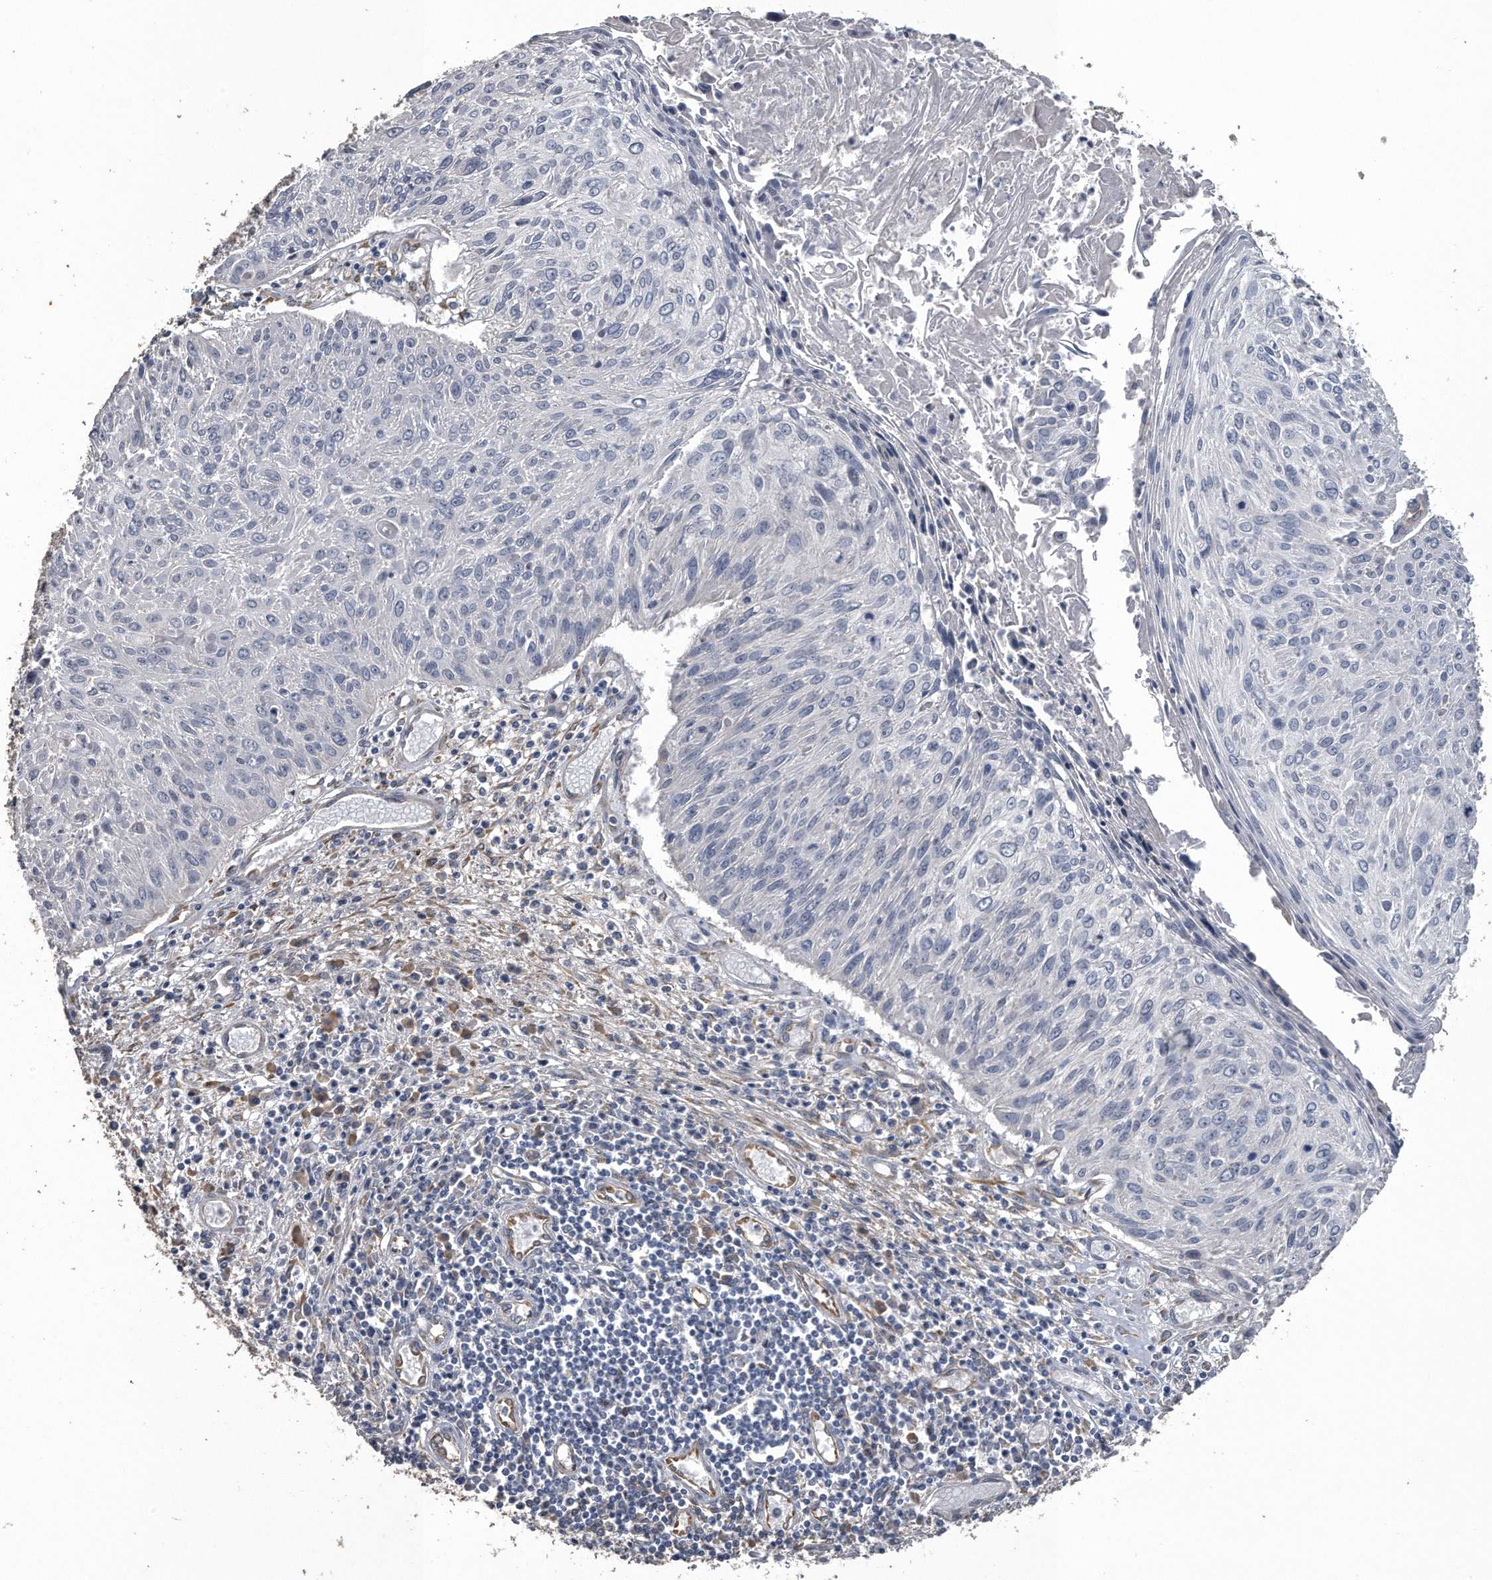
{"staining": {"intensity": "negative", "quantity": "none", "location": "none"}, "tissue": "cervical cancer", "cell_type": "Tumor cells", "image_type": "cancer", "snomed": [{"axis": "morphology", "description": "Squamous cell carcinoma, NOS"}, {"axis": "topography", "description": "Cervix"}], "caption": "This photomicrograph is of squamous cell carcinoma (cervical) stained with immunohistochemistry (IHC) to label a protein in brown with the nuclei are counter-stained blue. There is no expression in tumor cells.", "gene": "PCLO", "patient": {"sex": "female", "age": 51}}